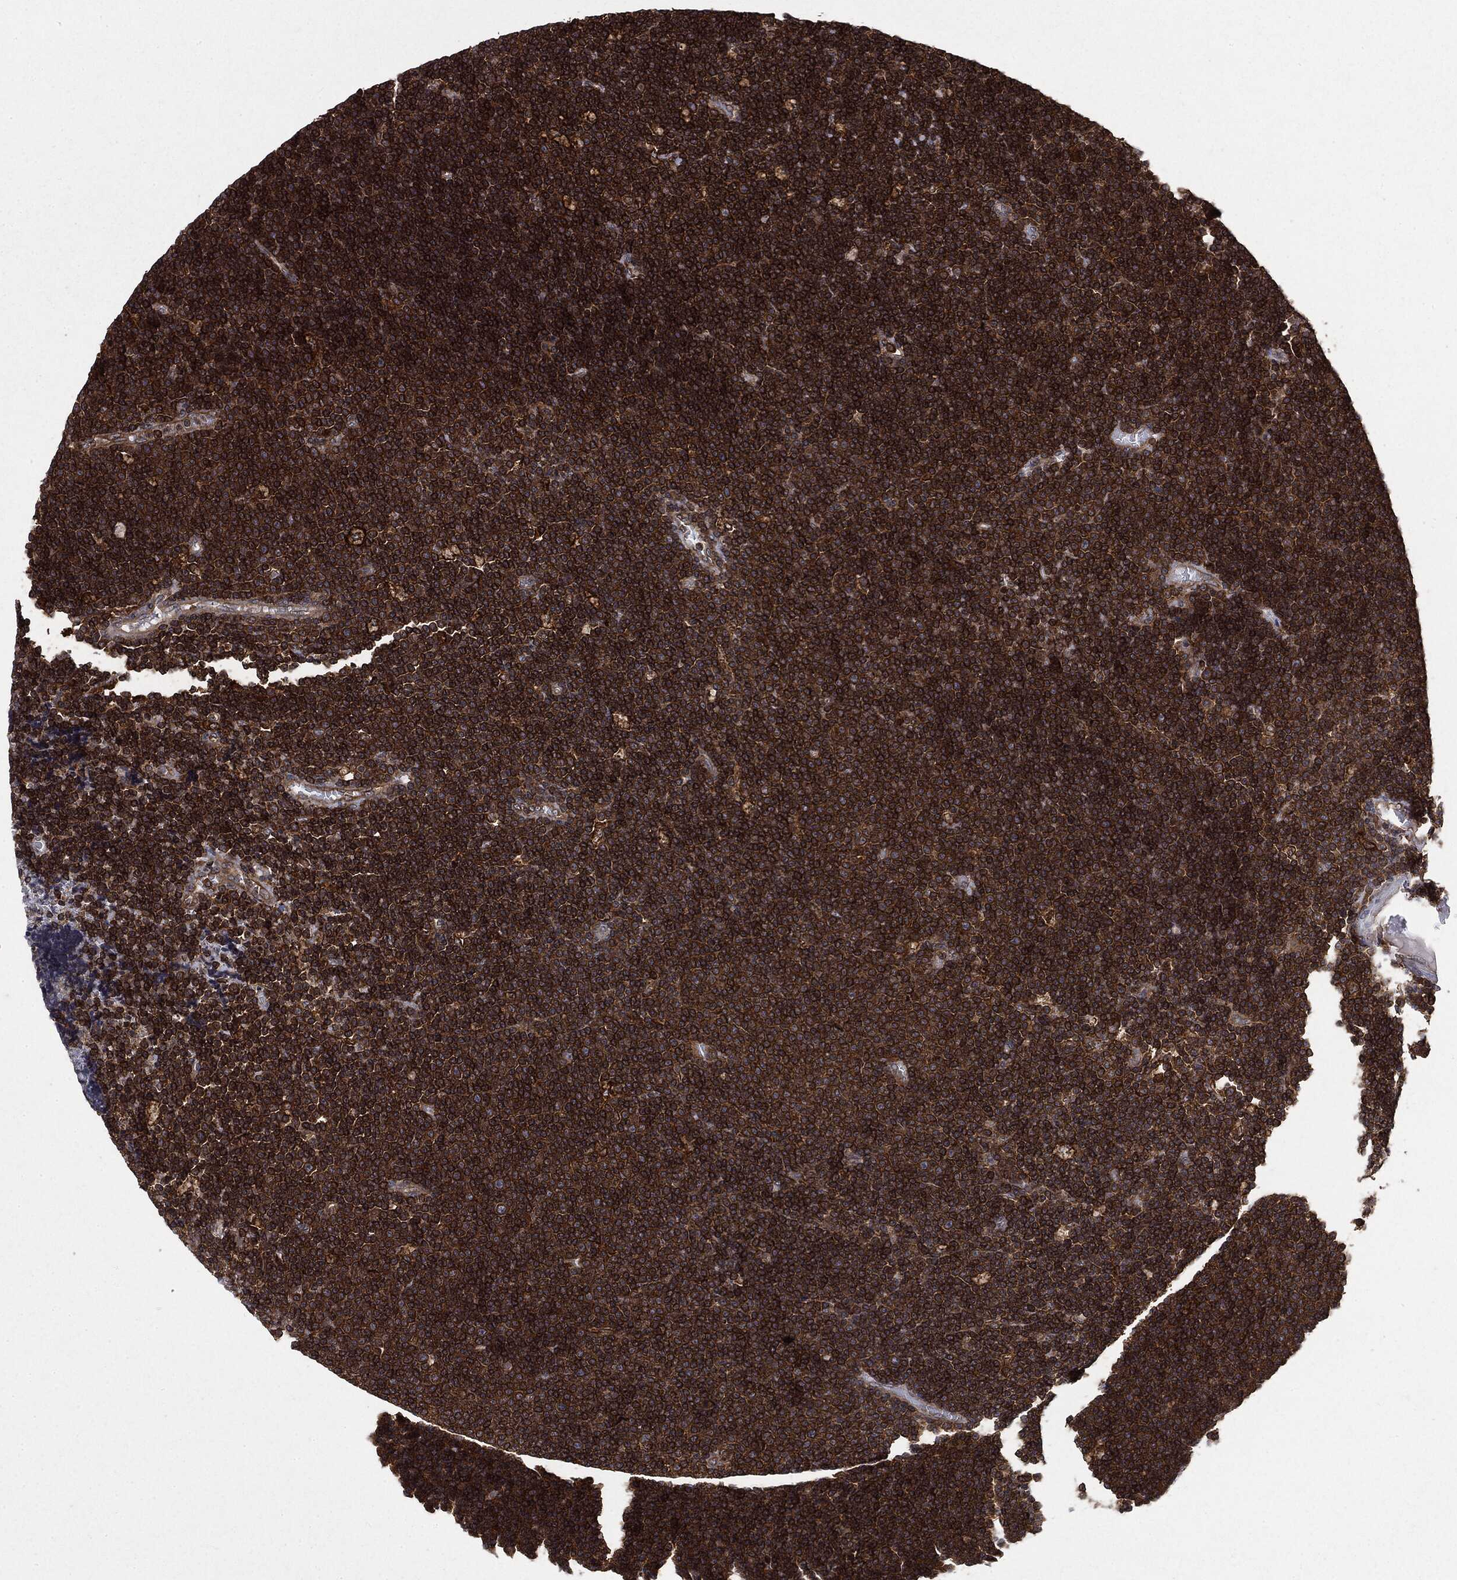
{"staining": {"intensity": "strong", "quantity": ">75%", "location": "cytoplasmic/membranous"}, "tissue": "lymphoma", "cell_type": "Tumor cells", "image_type": "cancer", "snomed": [{"axis": "morphology", "description": "Malignant lymphoma, non-Hodgkin's type, Low grade"}, {"axis": "topography", "description": "Brain"}], "caption": "Strong cytoplasmic/membranous protein staining is identified in about >75% of tumor cells in low-grade malignant lymphoma, non-Hodgkin's type. (DAB = brown stain, brightfield microscopy at high magnification).", "gene": "SNX5", "patient": {"sex": "female", "age": 66}}